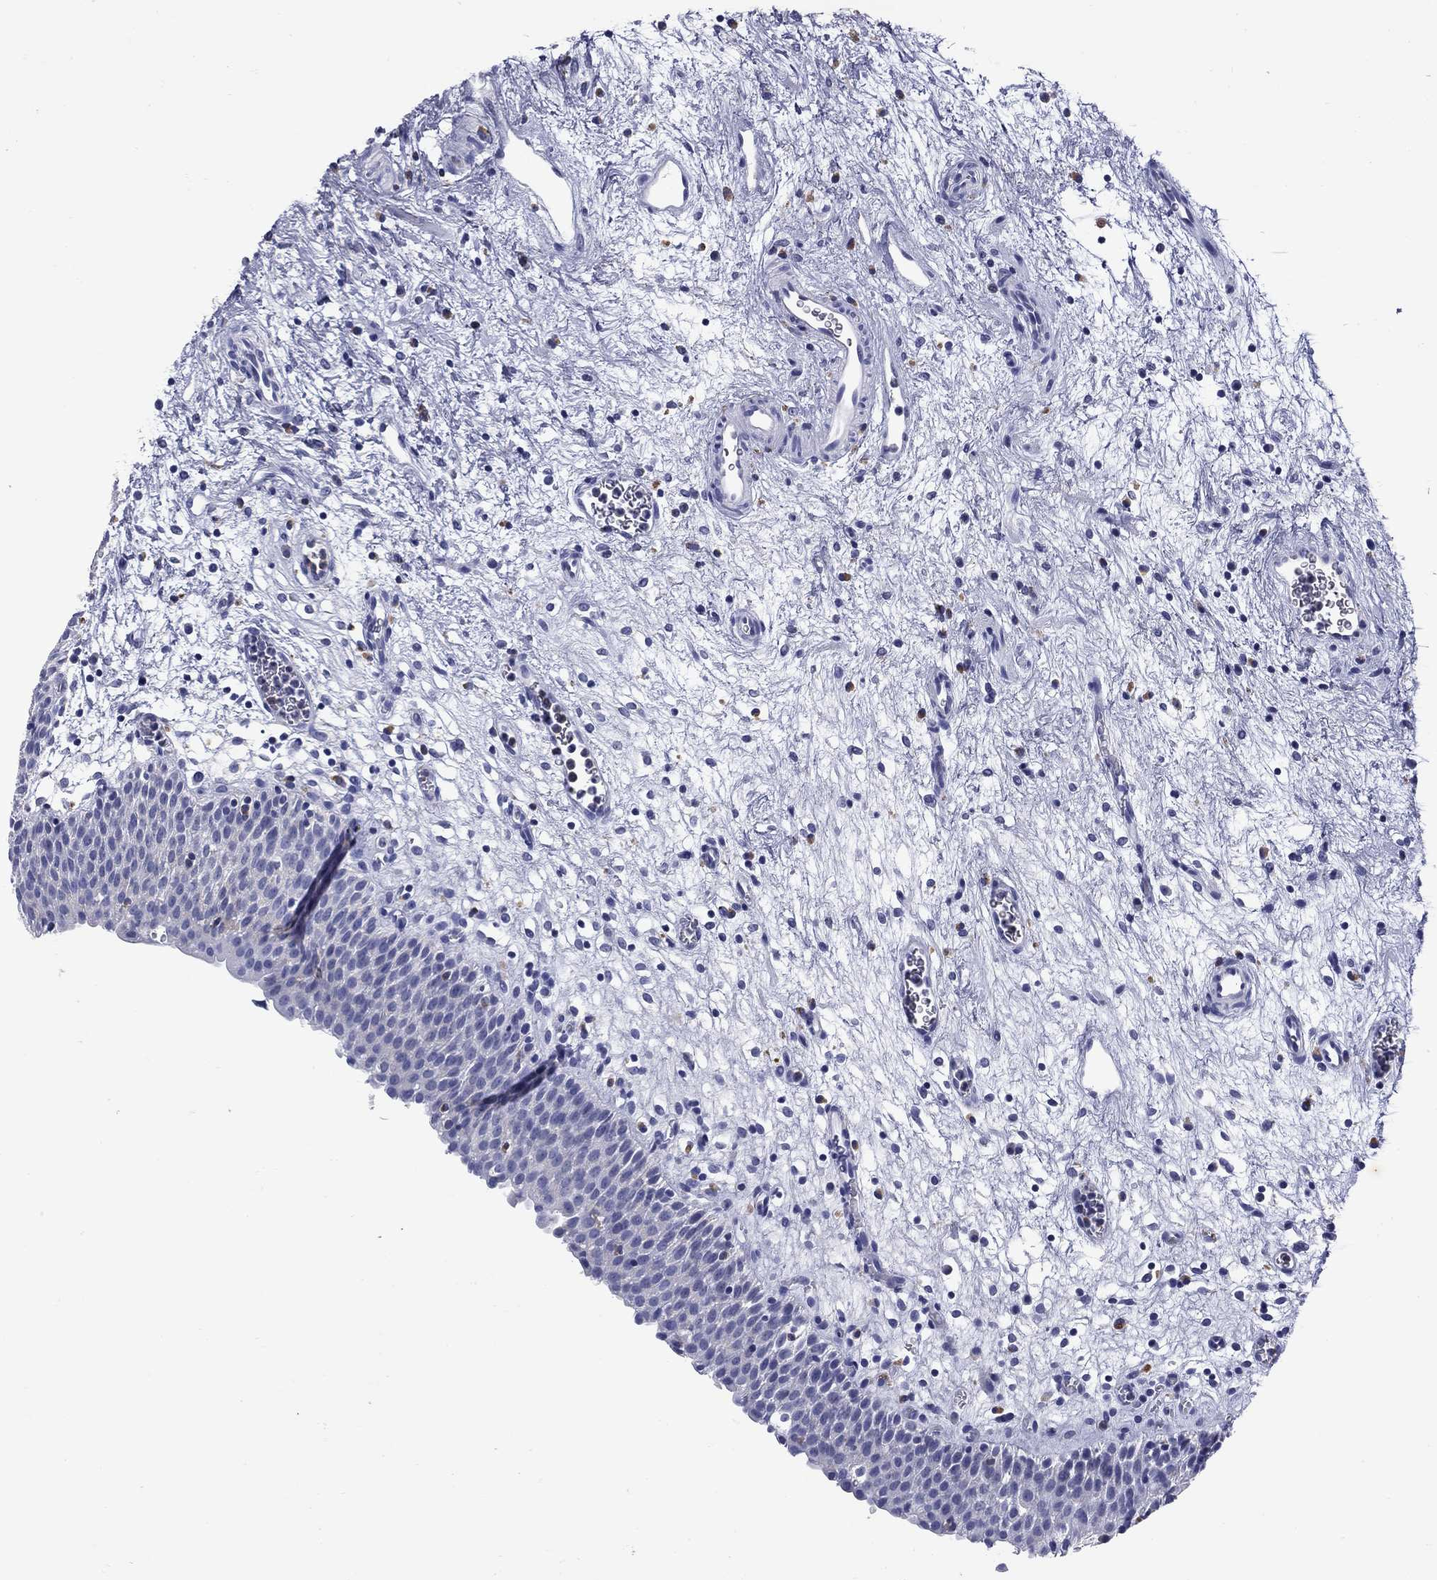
{"staining": {"intensity": "negative", "quantity": "none", "location": "none"}, "tissue": "urinary bladder", "cell_type": "Urothelial cells", "image_type": "normal", "snomed": [{"axis": "morphology", "description": "Normal tissue, NOS"}, {"axis": "topography", "description": "Urinary bladder"}], "caption": "DAB immunohistochemical staining of benign urinary bladder displays no significant expression in urothelial cells.", "gene": "MADCAM1", "patient": {"sex": "male", "age": 37}}